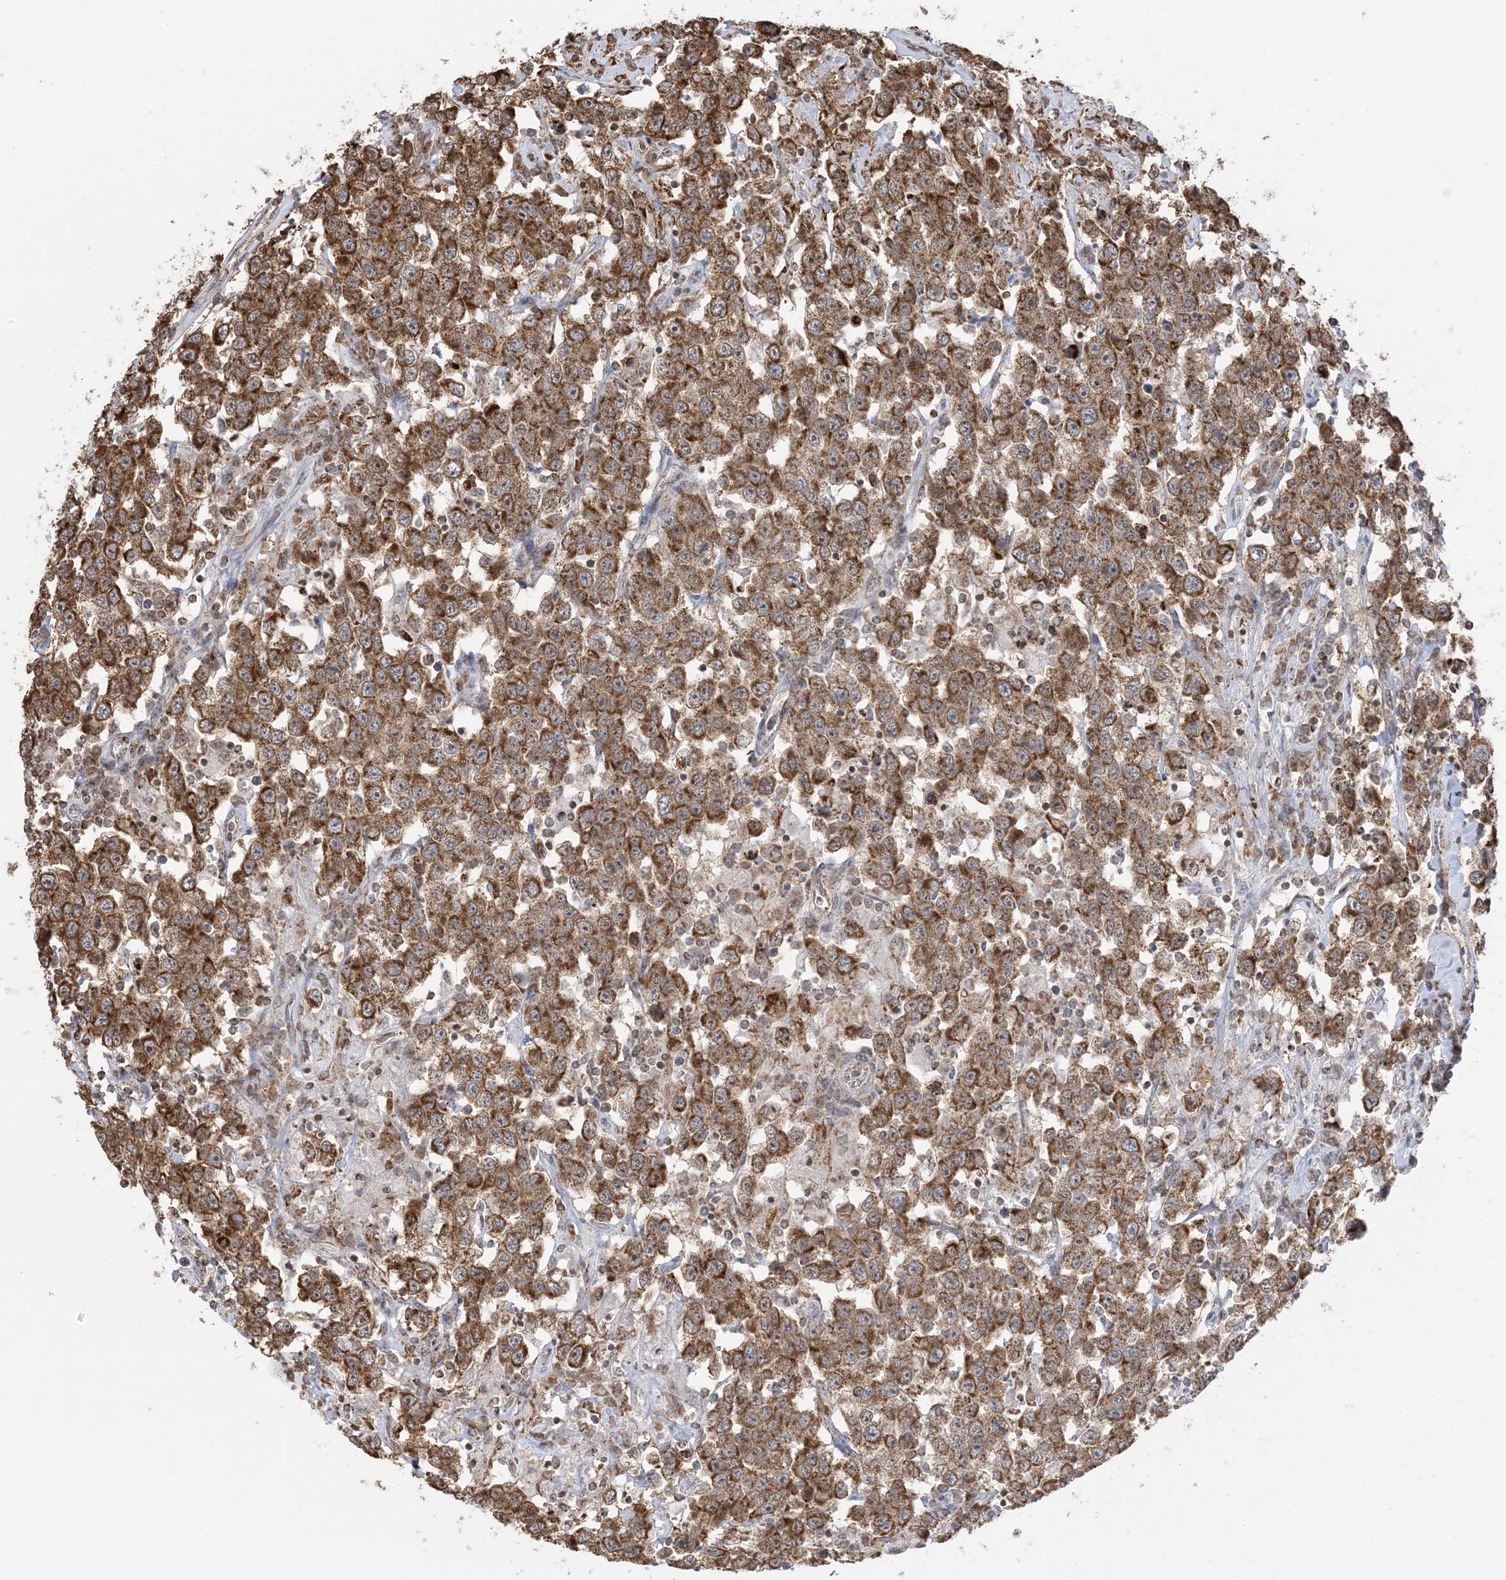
{"staining": {"intensity": "strong", "quantity": ">75%", "location": "cytoplasmic/membranous"}, "tissue": "testis cancer", "cell_type": "Tumor cells", "image_type": "cancer", "snomed": [{"axis": "morphology", "description": "Seminoma, NOS"}, {"axis": "topography", "description": "Testis"}], "caption": "The image demonstrates staining of testis seminoma, revealing strong cytoplasmic/membranous protein positivity (brown color) within tumor cells.", "gene": "MAPKBP1", "patient": {"sex": "male", "age": 41}}